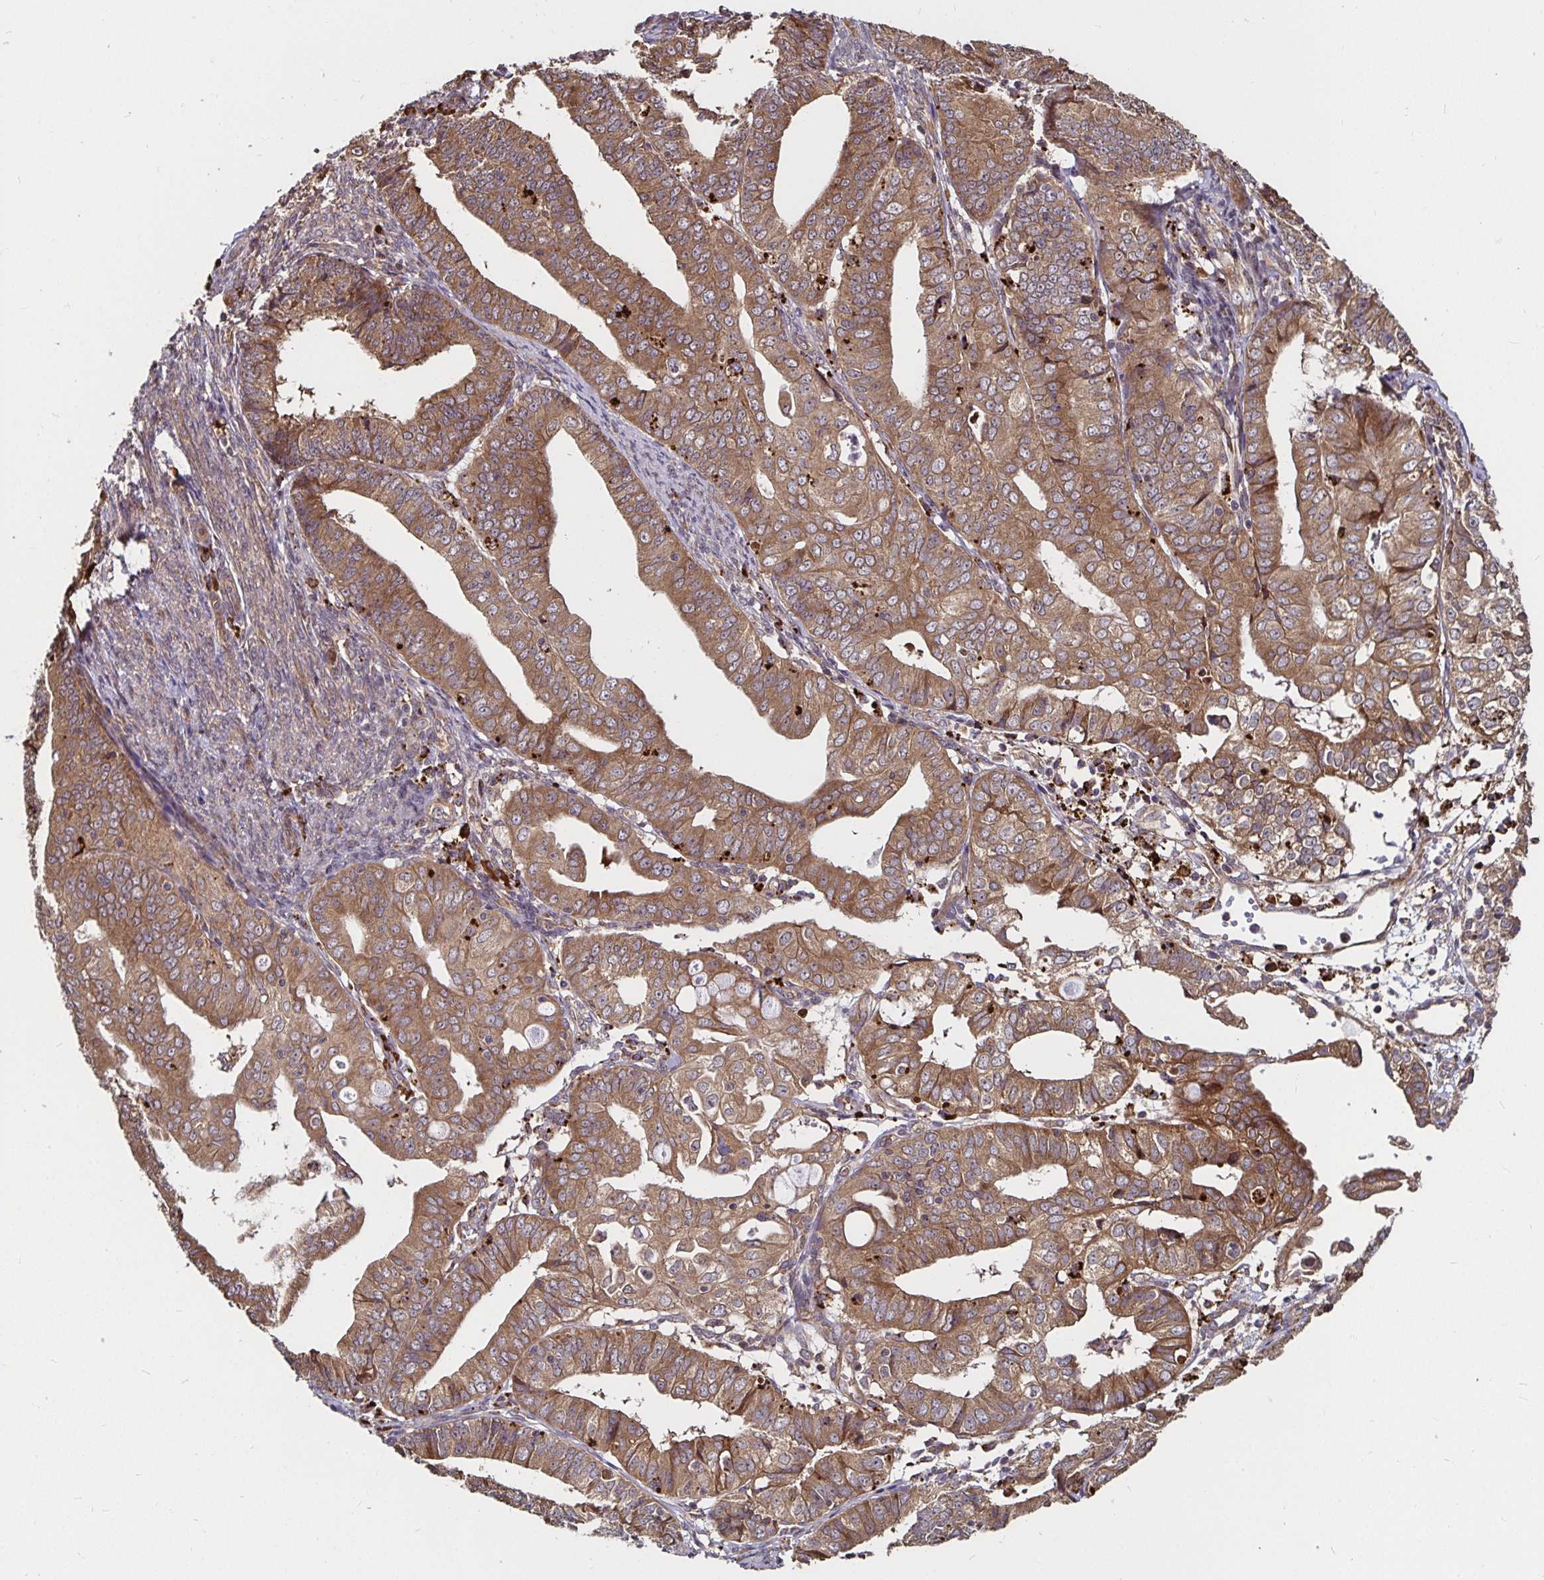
{"staining": {"intensity": "moderate", "quantity": ">75%", "location": "cytoplasmic/membranous"}, "tissue": "endometrial cancer", "cell_type": "Tumor cells", "image_type": "cancer", "snomed": [{"axis": "morphology", "description": "Adenocarcinoma, NOS"}, {"axis": "topography", "description": "Endometrium"}], "caption": "Brown immunohistochemical staining in endometrial adenocarcinoma shows moderate cytoplasmic/membranous staining in approximately >75% of tumor cells.", "gene": "MLST8", "patient": {"sex": "female", "age": 56}}